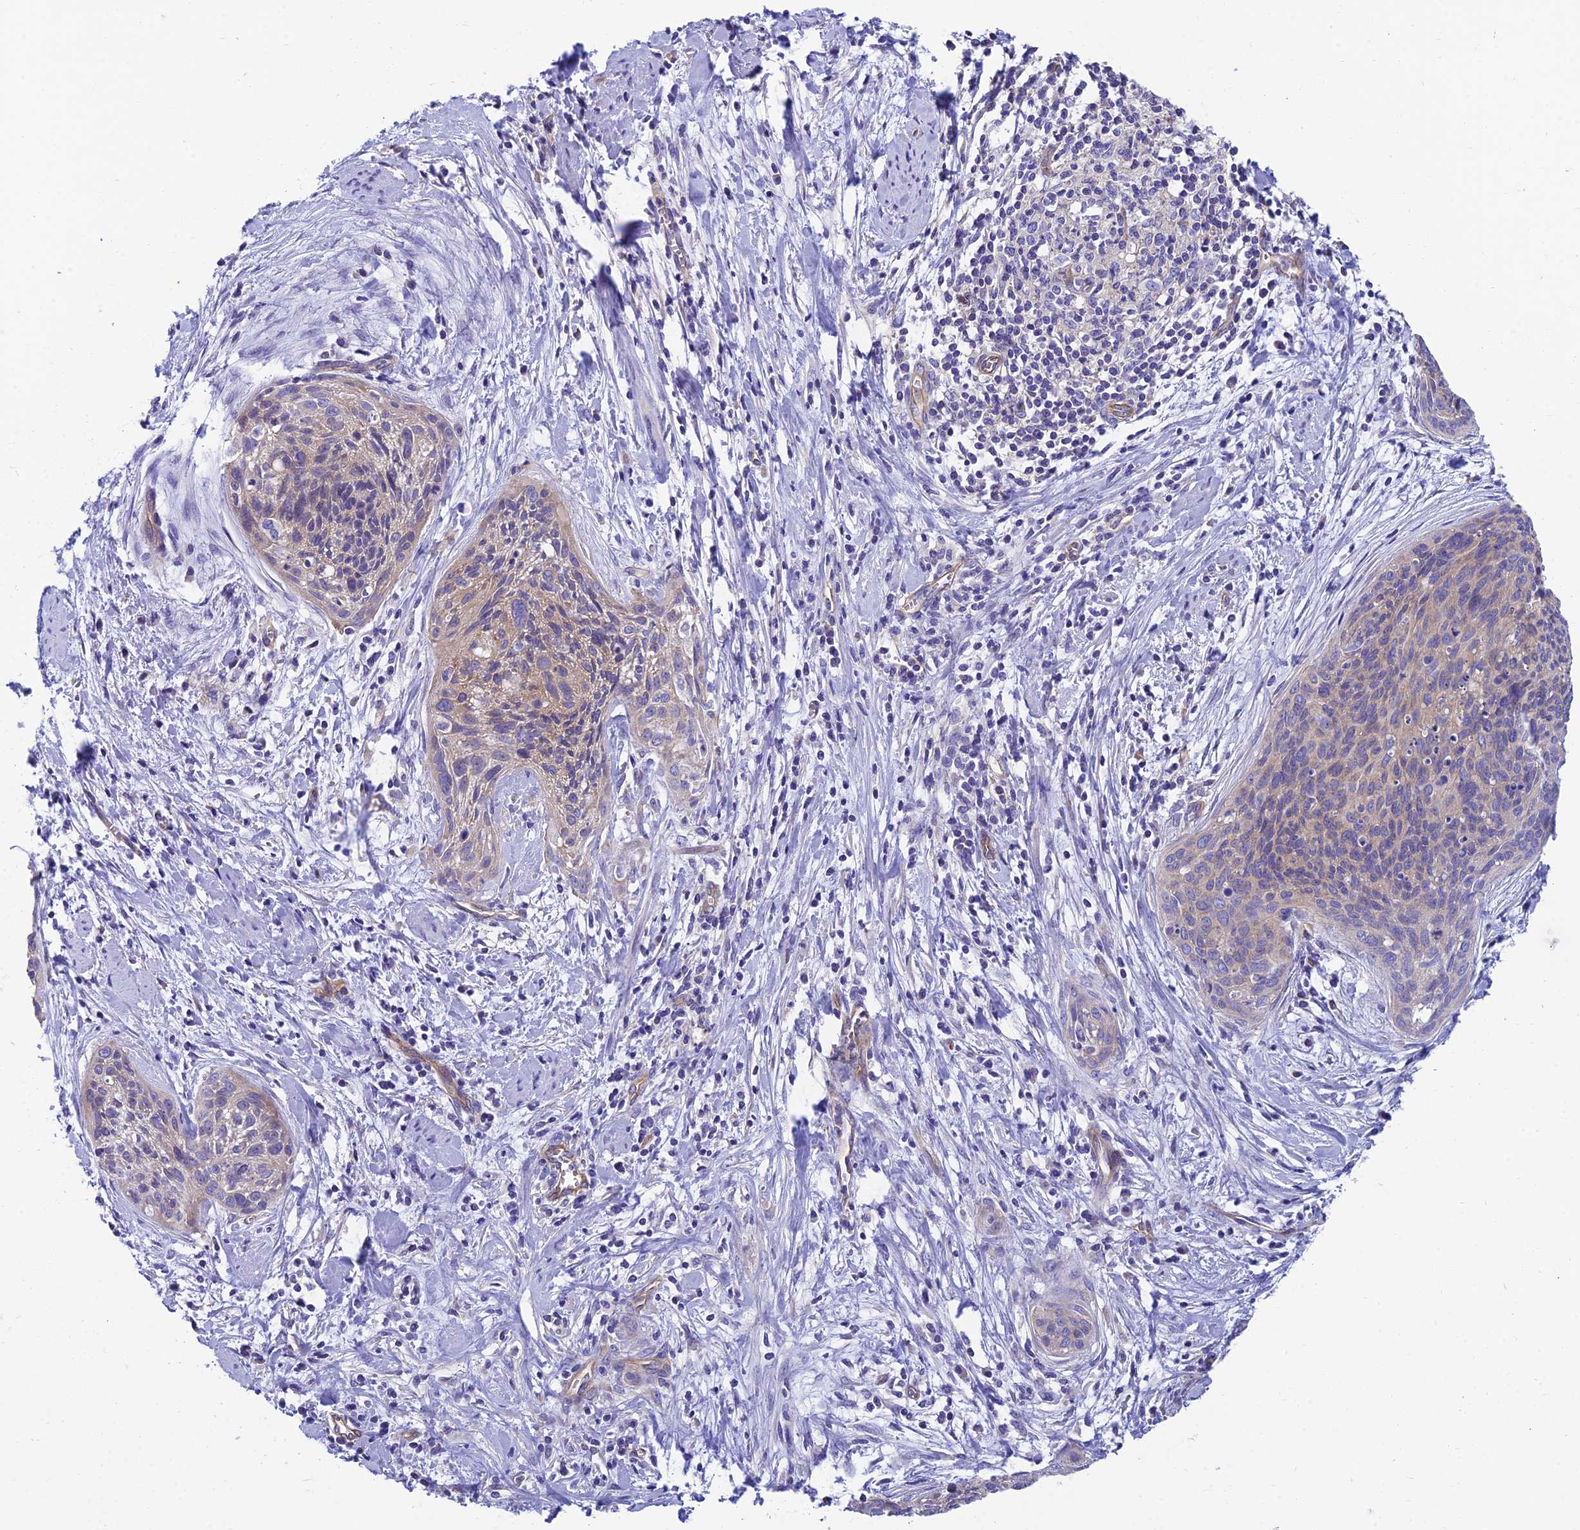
{"staining": {"intensity": "negative", "quantity": "none", "location": "none"}, "tissue": "cervical cancer", "cell_type": "Tumor cells", "image_type": "cancer", "snomed": [{"axis": "morphology", "description": "Squamous cell carcinoma, NOS"}, {"axis": "topography", "description": "Cervix"}], "caption": "Tumor cells are negative for protein expression in human cervical cancer.", "gene": "PPFIA3", "patient": {"sex": "female", "age": 55}}